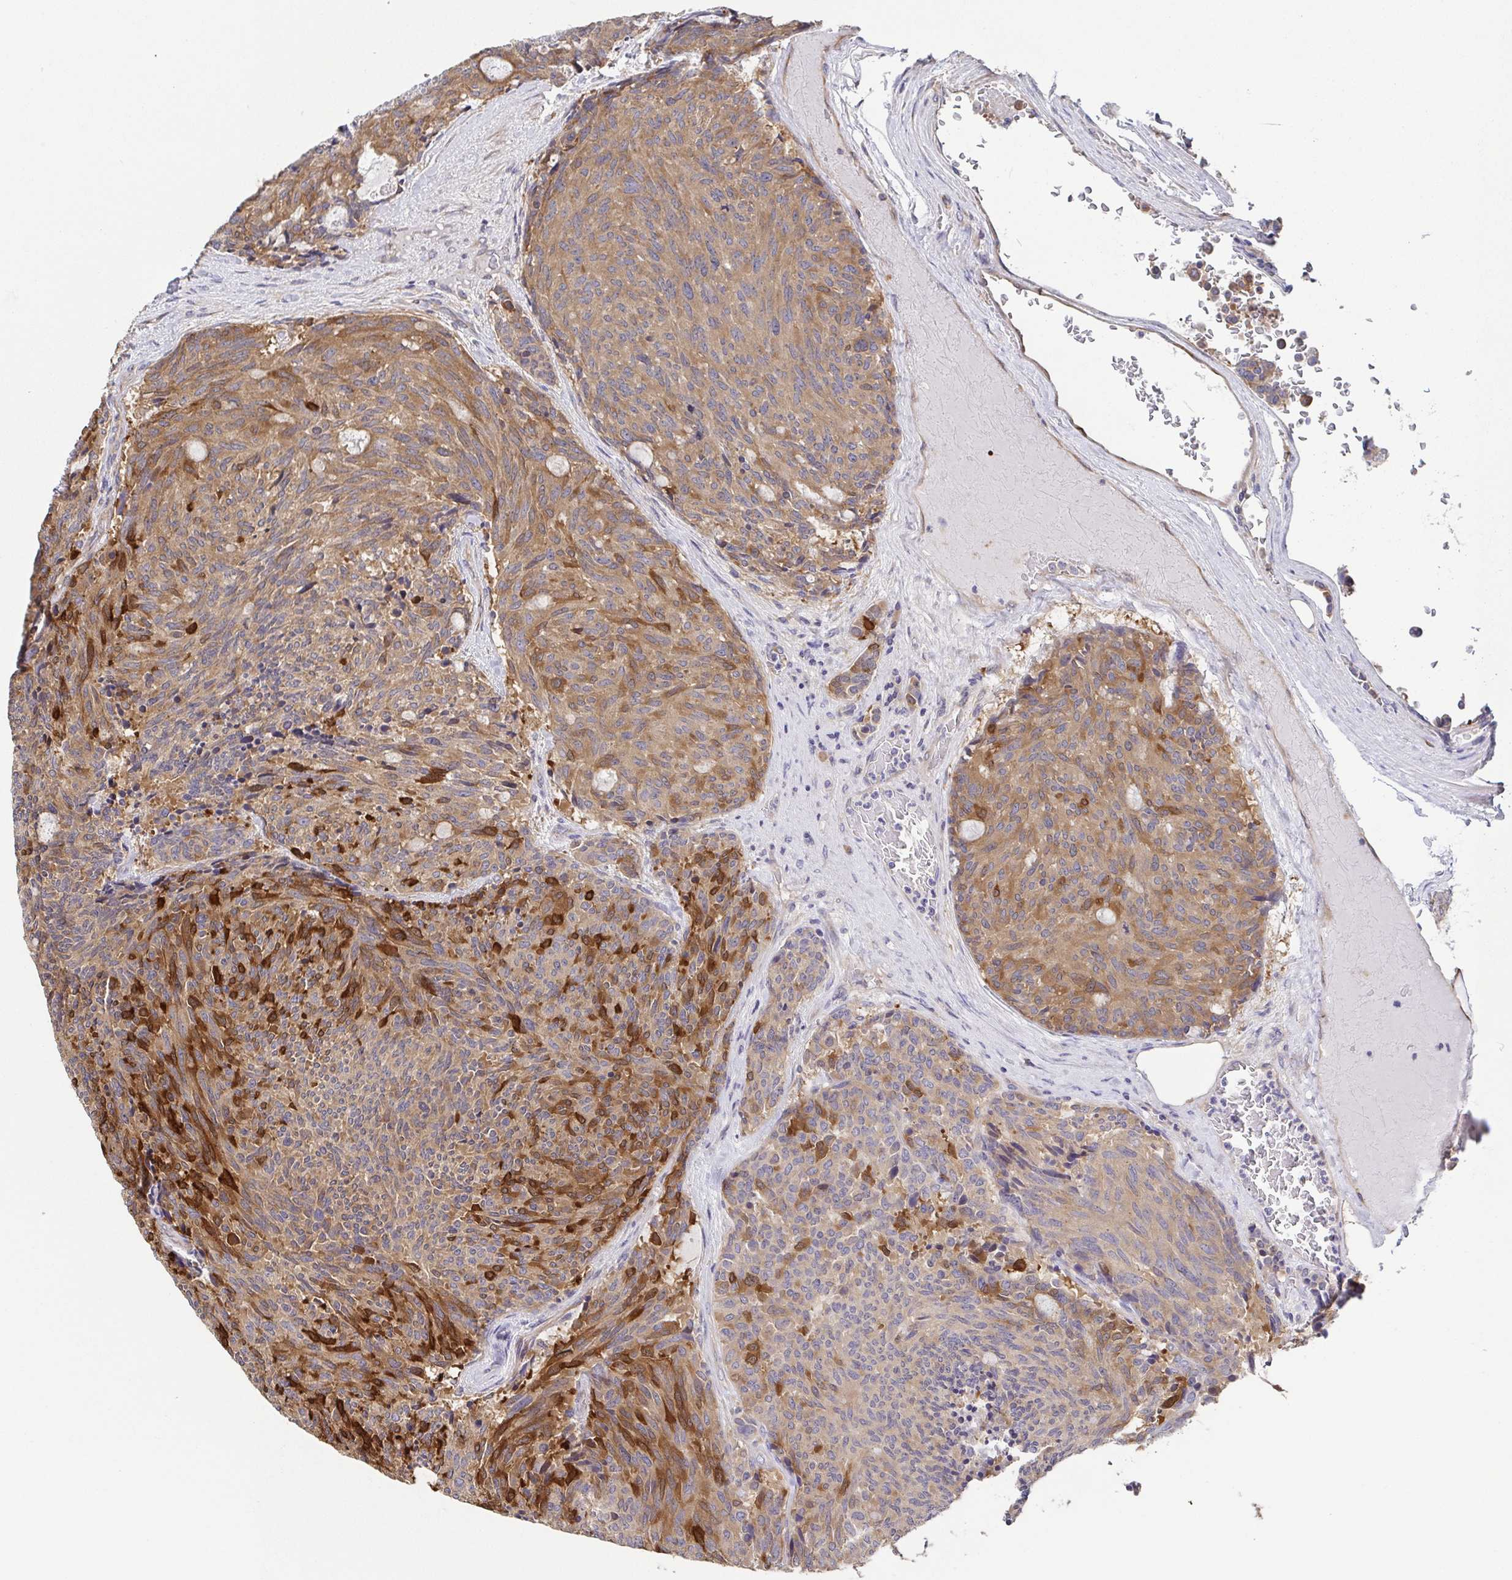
{"staining": {"intensity": "moderate", "quantity": ">75%", "location": "cytoplasmic/membranous"}, "tissue": "carcinoid", "cell_type": "Tumor cells", "image_type": "cancer", "snomed": [{"axis": "morphology", "description": "Carcinoid, malignant, NOS"}, {"axis": "topography", "description": "Pancreas"}], "caption": "A medium amount of moderate cytoplasmic/membranous positivity is present in approximately >75% of tumor cells in malignant carcinoid tissue.", "gene": "EIF3D", "patient": {"sex": "female", "age": 54}}